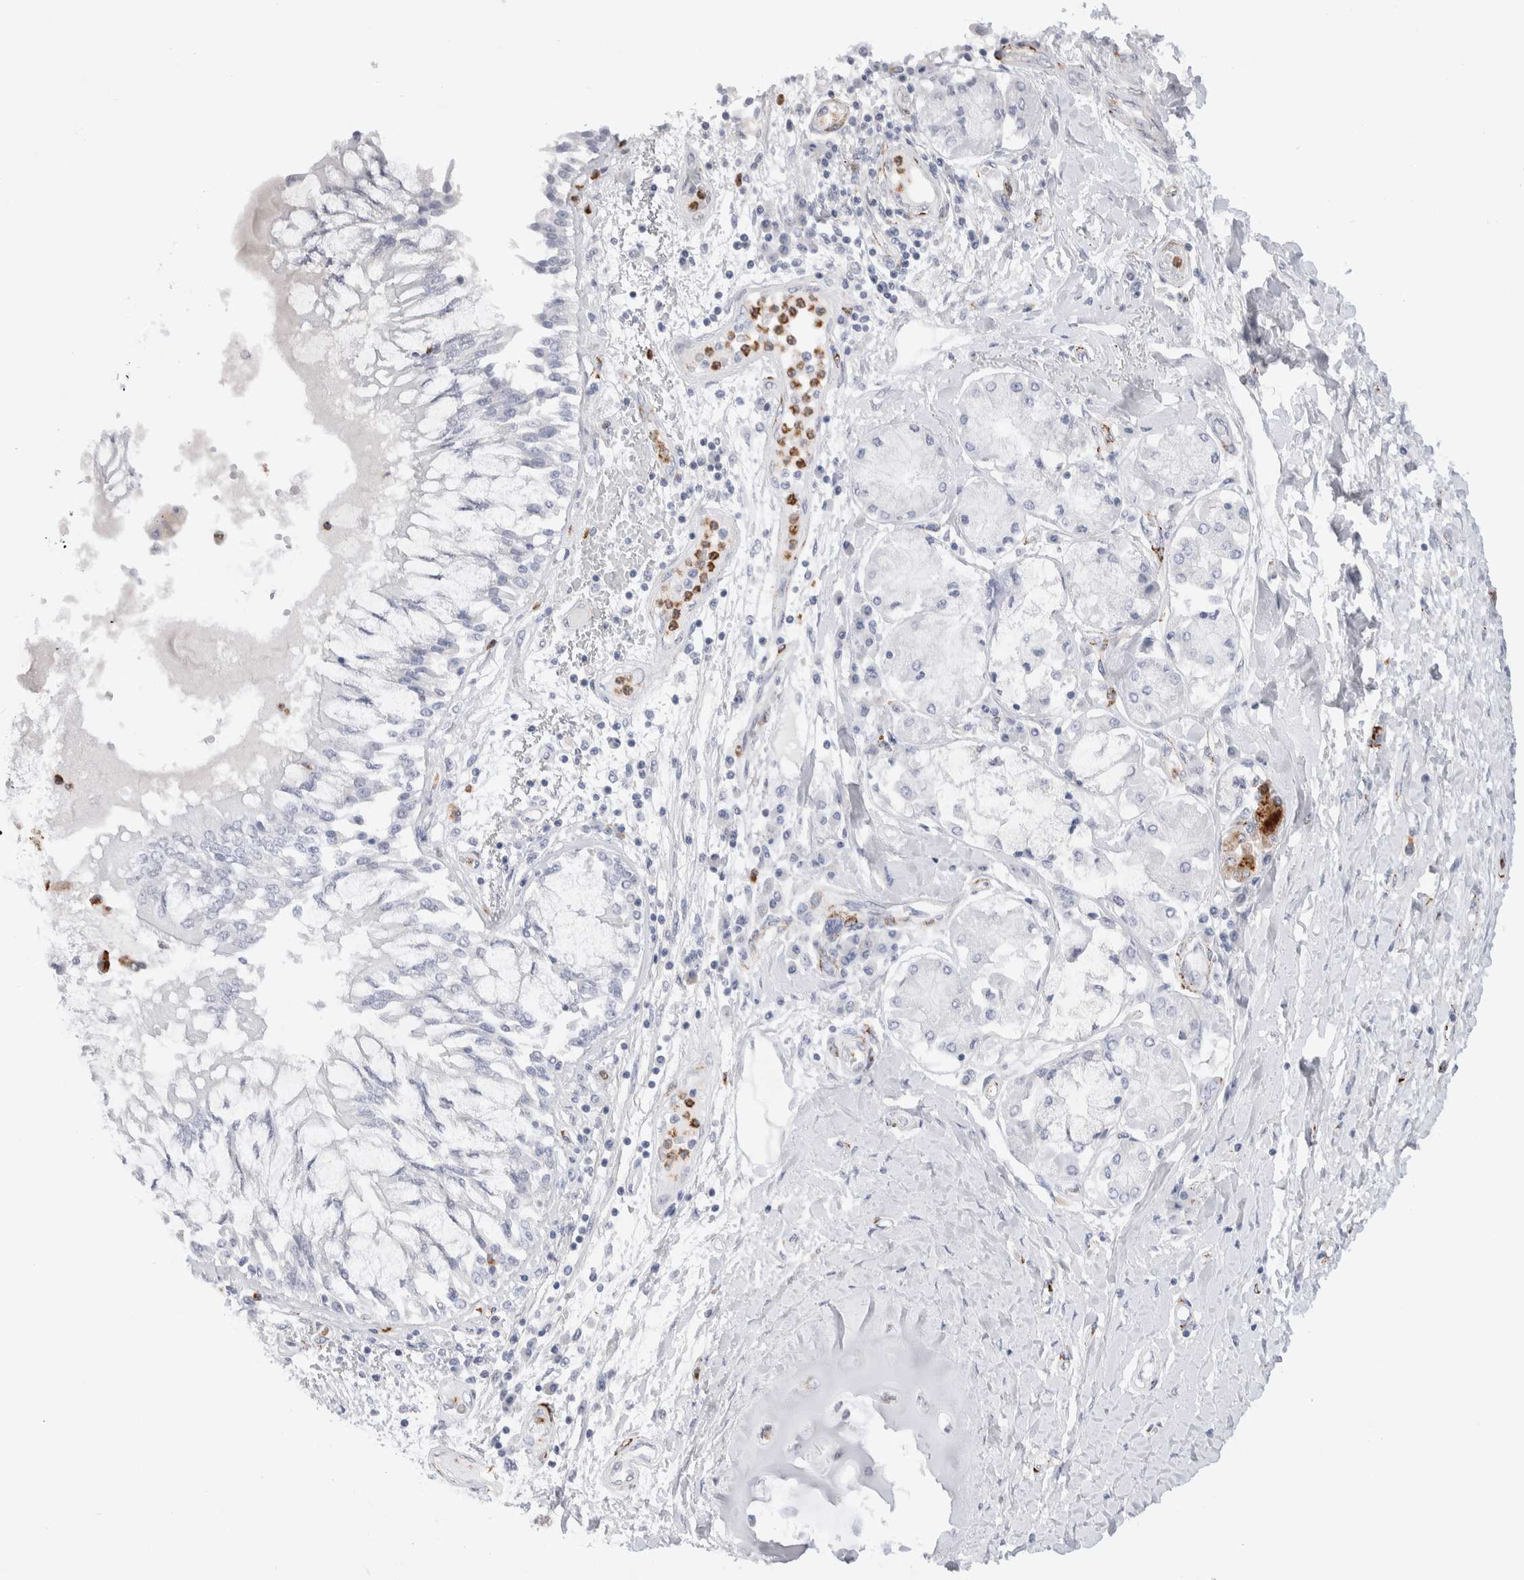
{"staining": {"intensity": "negative", "quantity": "none", "location": "none"}, "tissue": "lung cancer", "cell_type": "Tumor cells", "image_type": "cancer", "snomed": [{"axis": "morphology", "description": "Normal tissue, NOS"}, {"axis": "morphology", "description": "Squamous cell carcinoma, NOS"}, {"axis": "topography", "description": "Lymph node"}, {"axis": "topography", "description": "Cartilage tissue"}, {"axis": "topography", "description": "Bronchus"}, {"axis": "topography", "description": "Lung"}, {"axis": "topography", "description": "Peripheral nerve tissue"}], "caption": "A high-resolution image shows immunohistochemistry staining of squamous cell carcinoma (lung), which reveals no significant staining in tumor cells. Brightfield microscopy of immunohistochemistry (IHC) stained with DAB (brown) and hematoxylin (blue), captured at high magnification.", "gene": "SEPTIN4", "patient": {"sex": "female", "age": 49}}